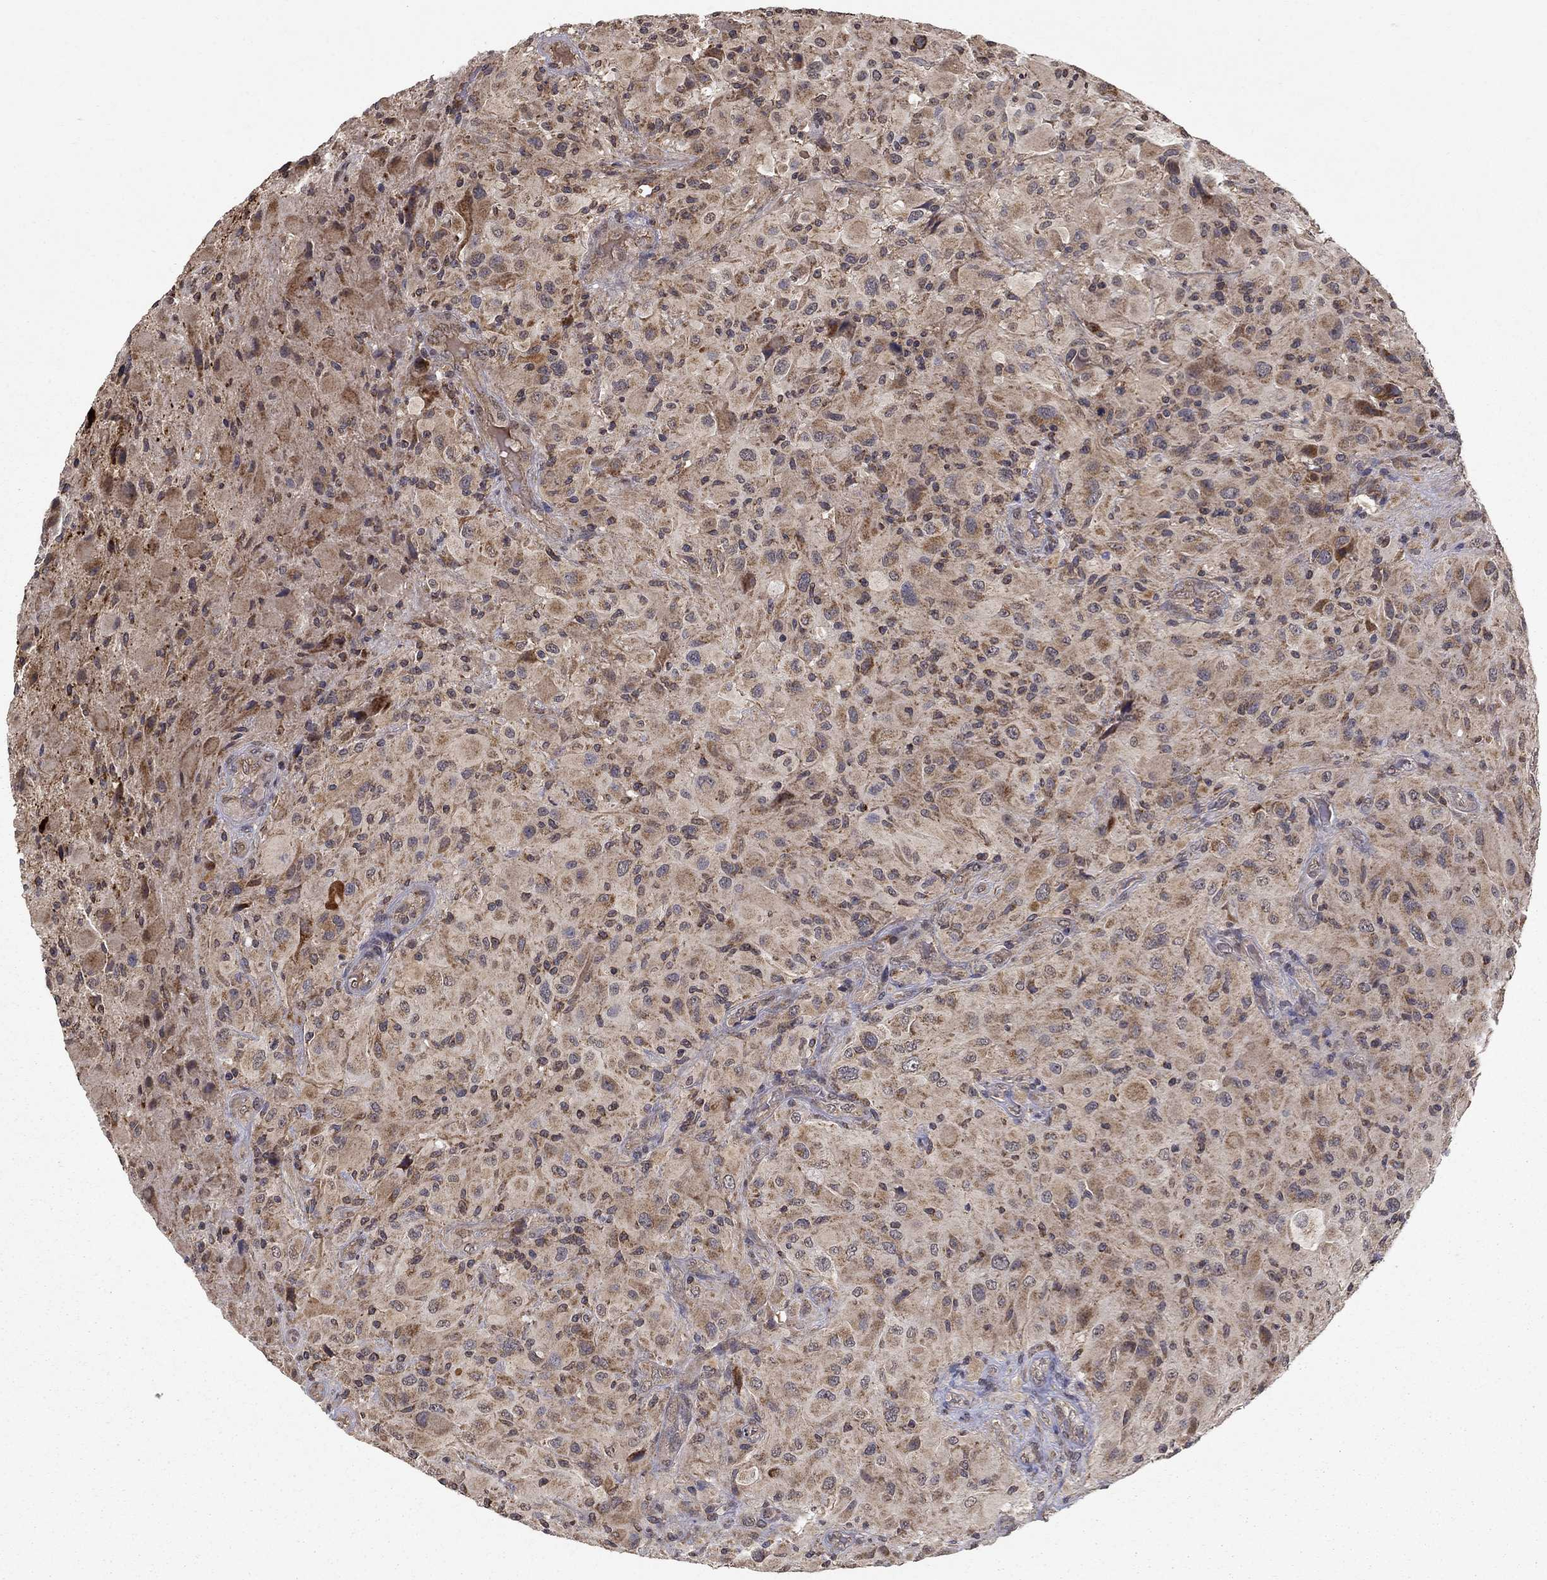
{"staining": {"intensity": "moderate", "quantity": "25%-75%", "location": "cytoplasmic/membranous"}, "tissue": "glioma", "cell_type": "Tumor cells", "image_type": "cancer", "snomed": [{"axis": "morphology", "description": "Glioma, malignant, High grade"}, {"axis": "topography", "description": "Cerebral cortex"}], "caption": "A high-resolution photomicrograph shows immunohistochemistry (IHC) staining of glioma, which displays moderate cytoplasmic/membranous positivity in about 25%-75% of tumor cells. (Brightfield microscopy of DAB IHC at high magnification).", "gene": "SLC2A13", "patient": {"sex": "male", "age": 35}}